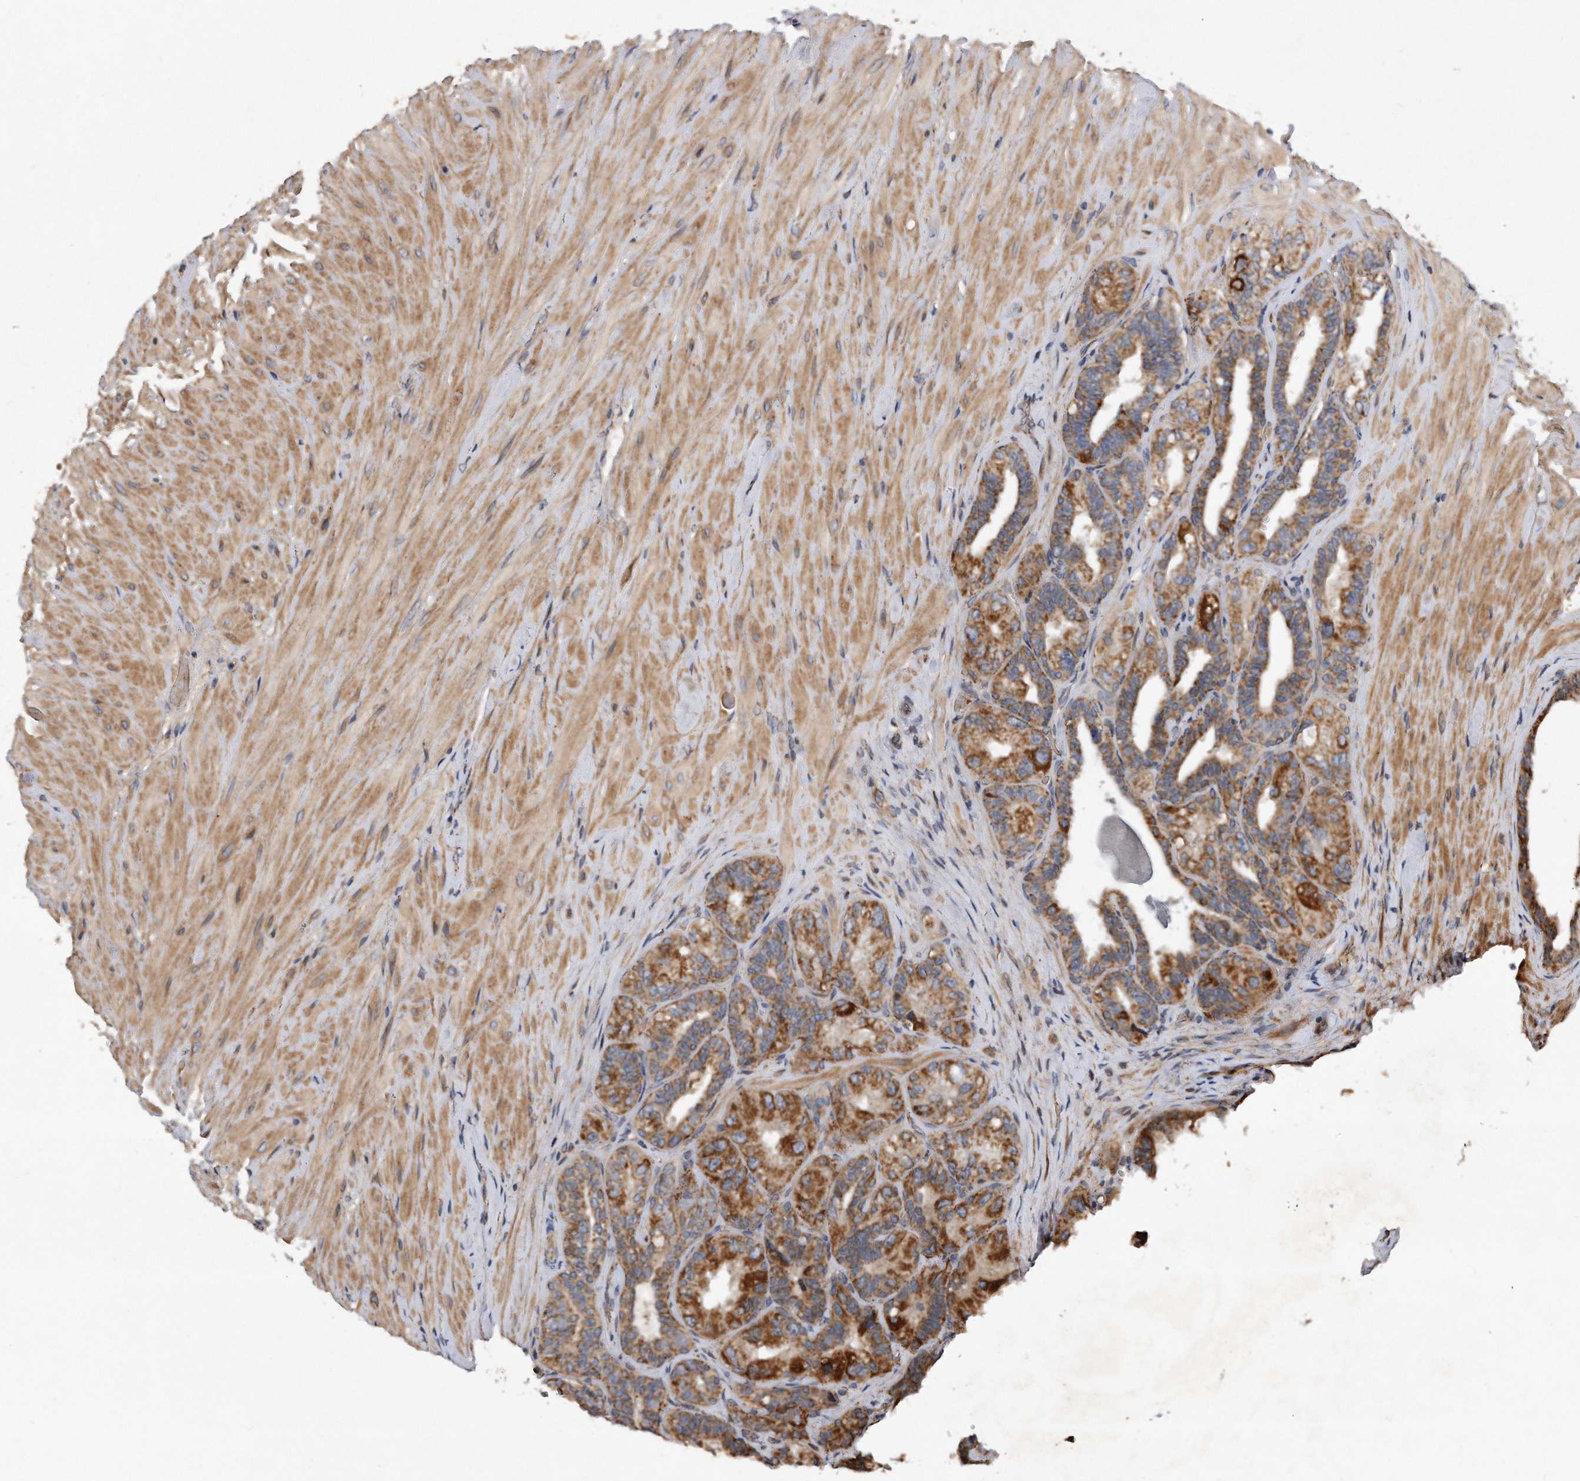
{"staining": {"intensity": "moderate", "quantity": ">75%", "location": "cytoplasmic/membranous"}, "tissue": "seminal vesicle", "cell_type": "Glandular cells", "image_type": "normal", "snomed": [{"axis": "morphology", "description": "Normal tissue, NOS"}, {"axis": "topography", "description": "Prostate"}, {"axis": "topography", "description": "Seminal veicle"}], "caption": "A high-resolution histopathology image shows immunohistochemistry (IHC) staining of unremarkable seminal vesicle, which shows moderate cytoplasmic/membranous expression in approximately >75% of glandular cells.", "gene": "PPP5C", "patient": {"sex": "male", "age": 67}}